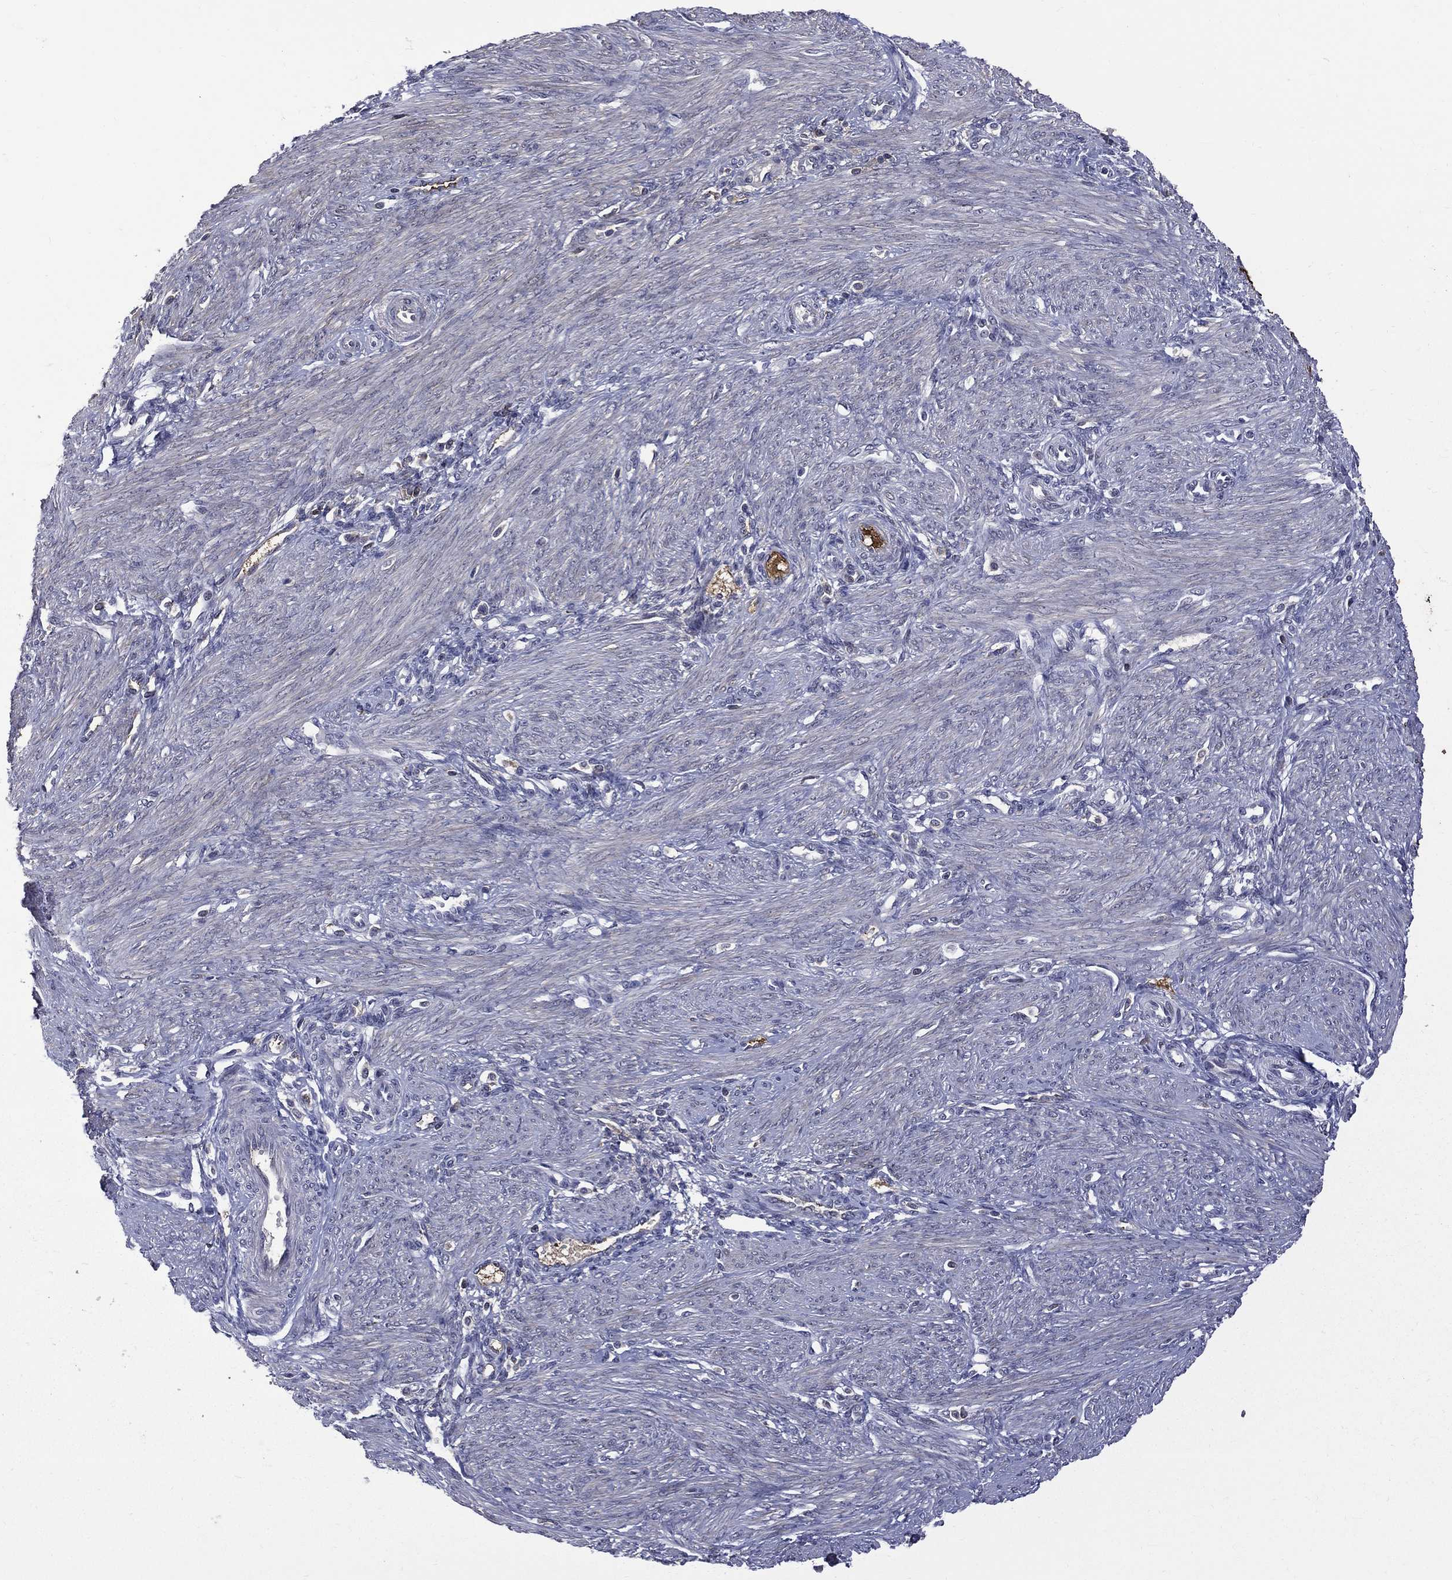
{"staining": {"intensity": "negative", "quantity": "none", "location": "none"}, "tissue": "endometrium", "cell_type": "Cells in endometrial stroma", "image_type": "normal", "snomed": [{"axis": "morphology", "description": "Normal tissue, NOS"}, {"axis": "topography", "description": "Endometrium"}], "caption": "DAB immunohistochemical staining of benign endometrium shows no significant expression in cells in endometrial stroma. (DAB IHC with hematoxylin counter stain).", "gene": "FGG", "patient": {"sex": "female", "age": 39}}